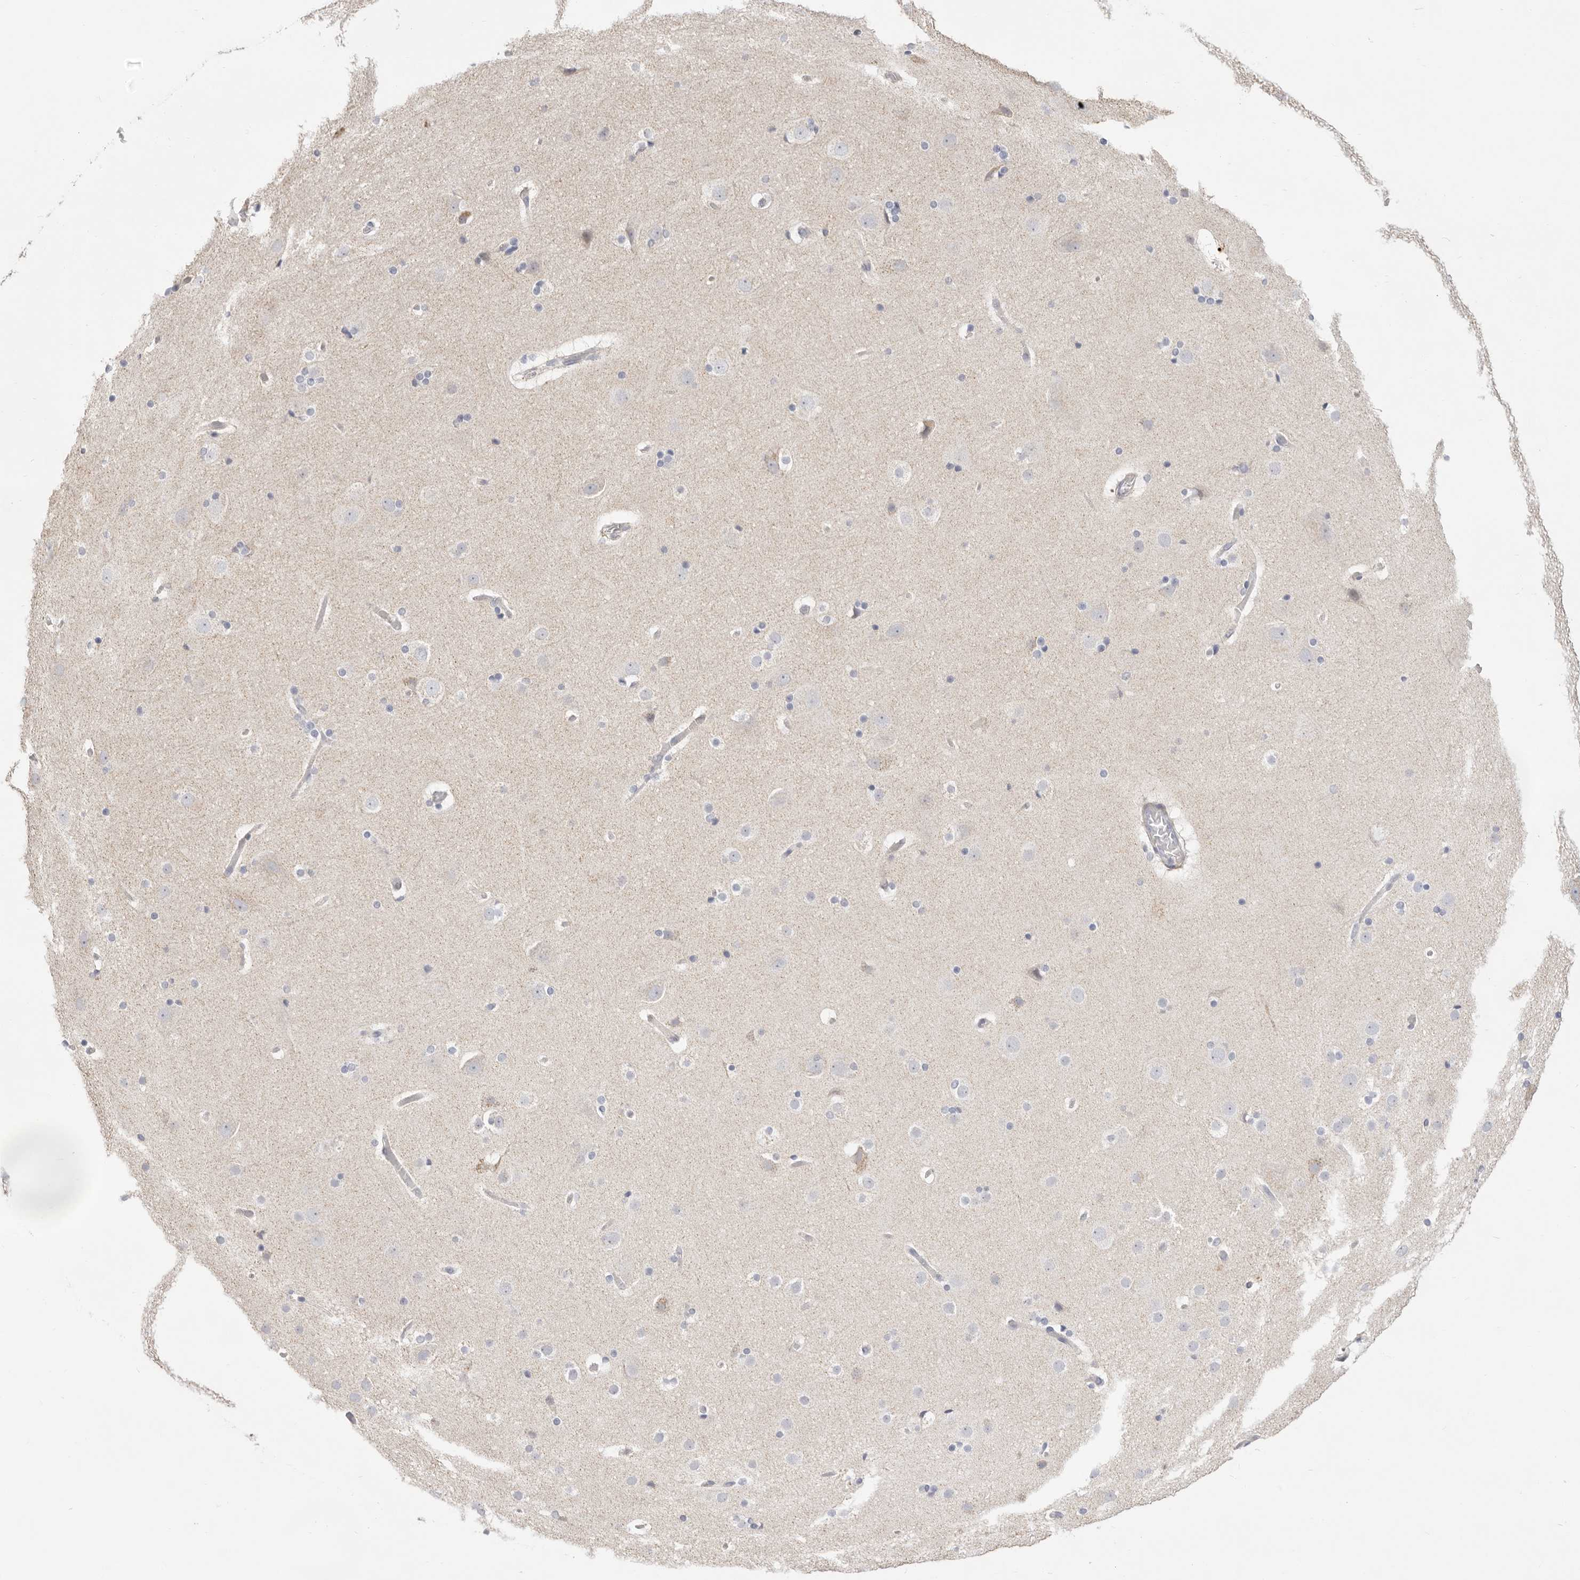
{"staining": {"intensity": "negative", "quantity": "none", "location": "none"}, "tissue": "cerebral cortex", "cell_type": "Endothelial cells", "image_type": "normal", "snomed": [{"axis": "morphology", "description": "Normal tissue, NOS"}, {"axis": "topography", "description": "Cerebral cortex"}], "caption": "This is an immunohistochemistry histopathology image of benign cerebral cortex. There is no staining in endothelial cells.", "gene": "USH1C", "patient": {"sex": "male", "age": 57}}